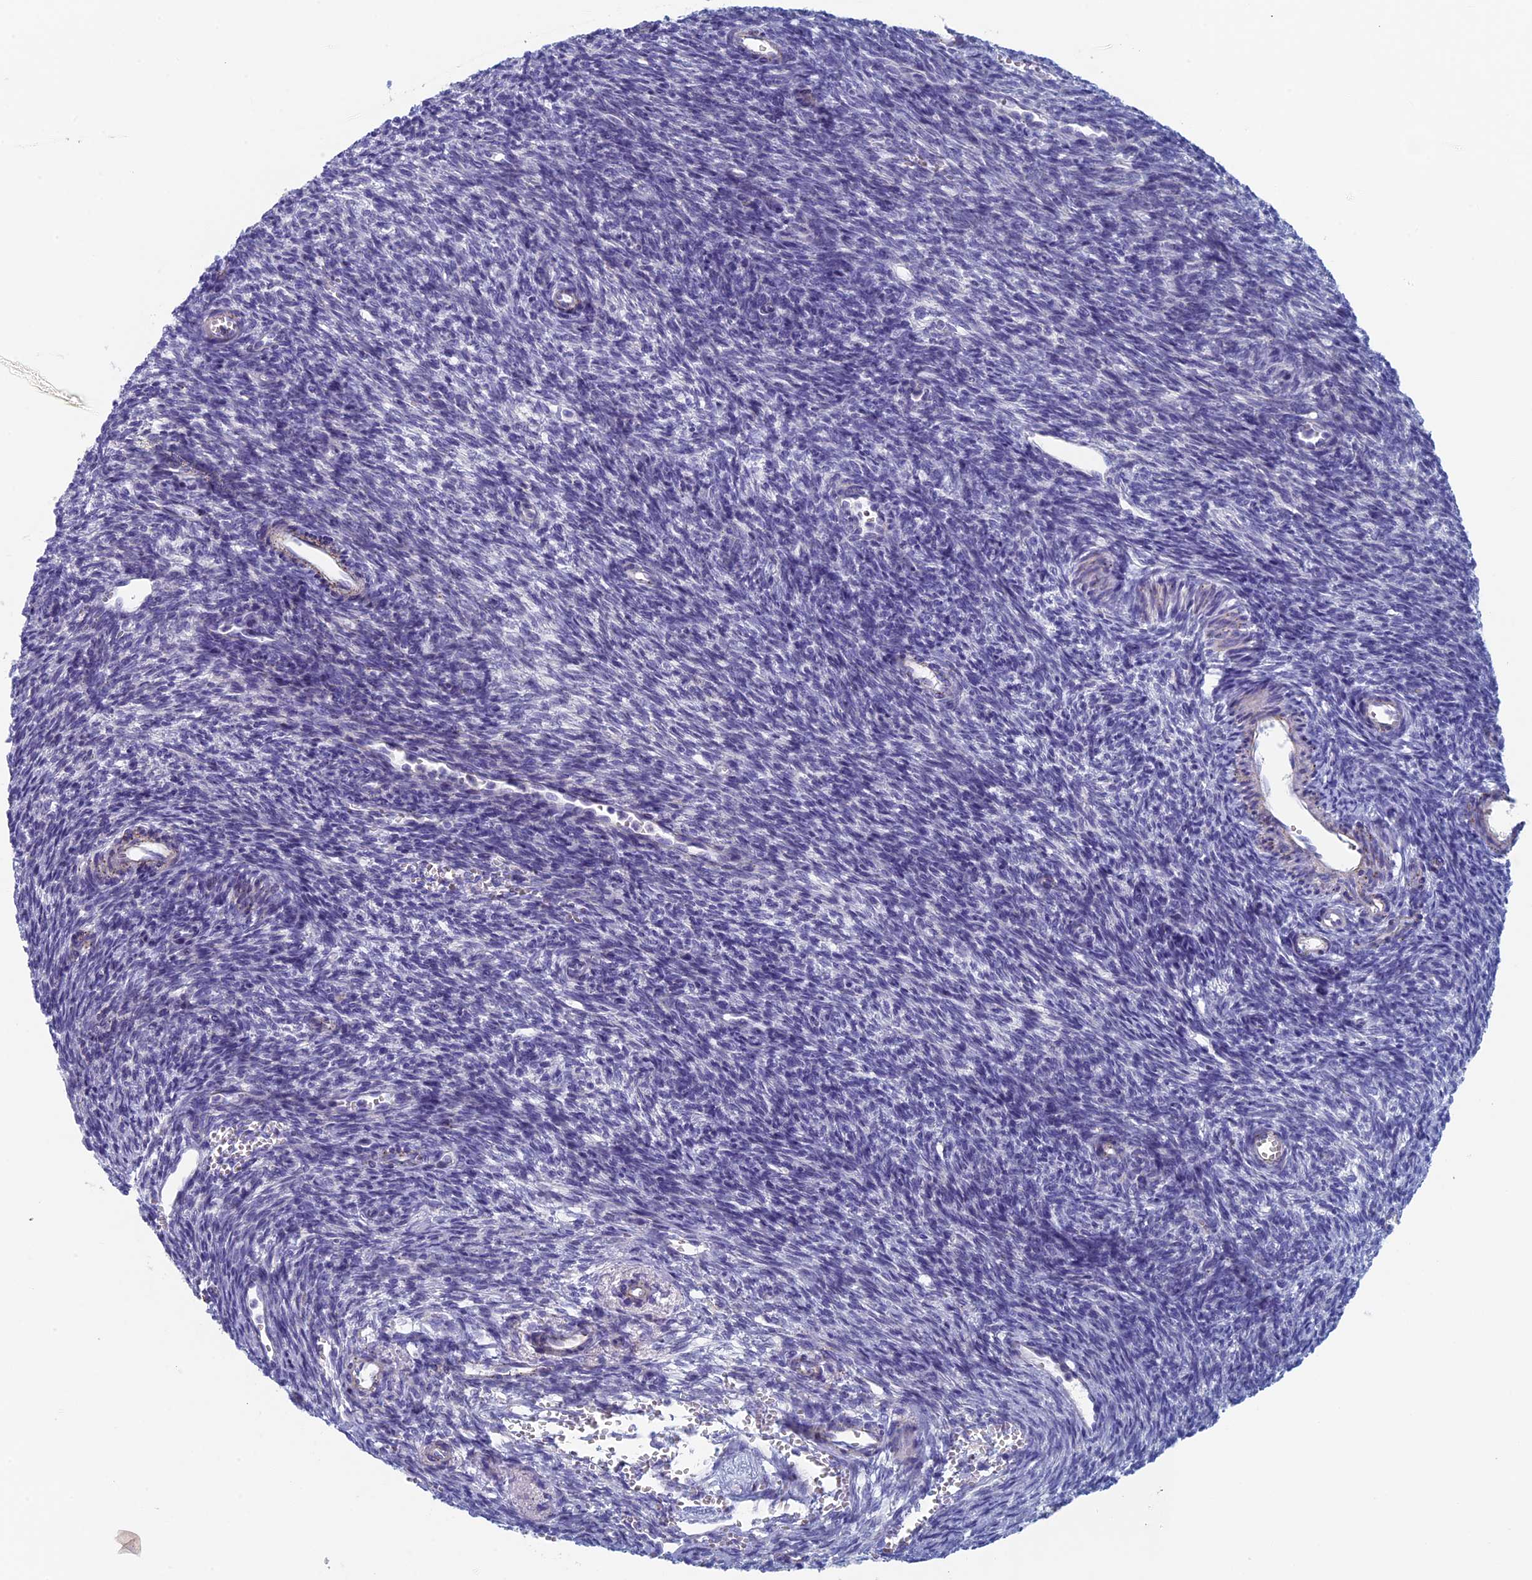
{"staining": {"intensity": "negative", "quantity": "none", "location": "none"}, "tissue": "ovary", "cell_type": "Follicle cells", "image_type": "normal", "snomed": [{"axis": "morphology", "description": "Normal tissue, NOS"}, {"axis": "topography", "description": "Ovary"}], "caption": "A high-resolution micrograph shows immunohistochemistry (IHC) staining of benign ovary, which reveals no significant positivity in follicle cells.", "gene": "MAGEB6", "patient": {"sex": "female", "age": 39}}